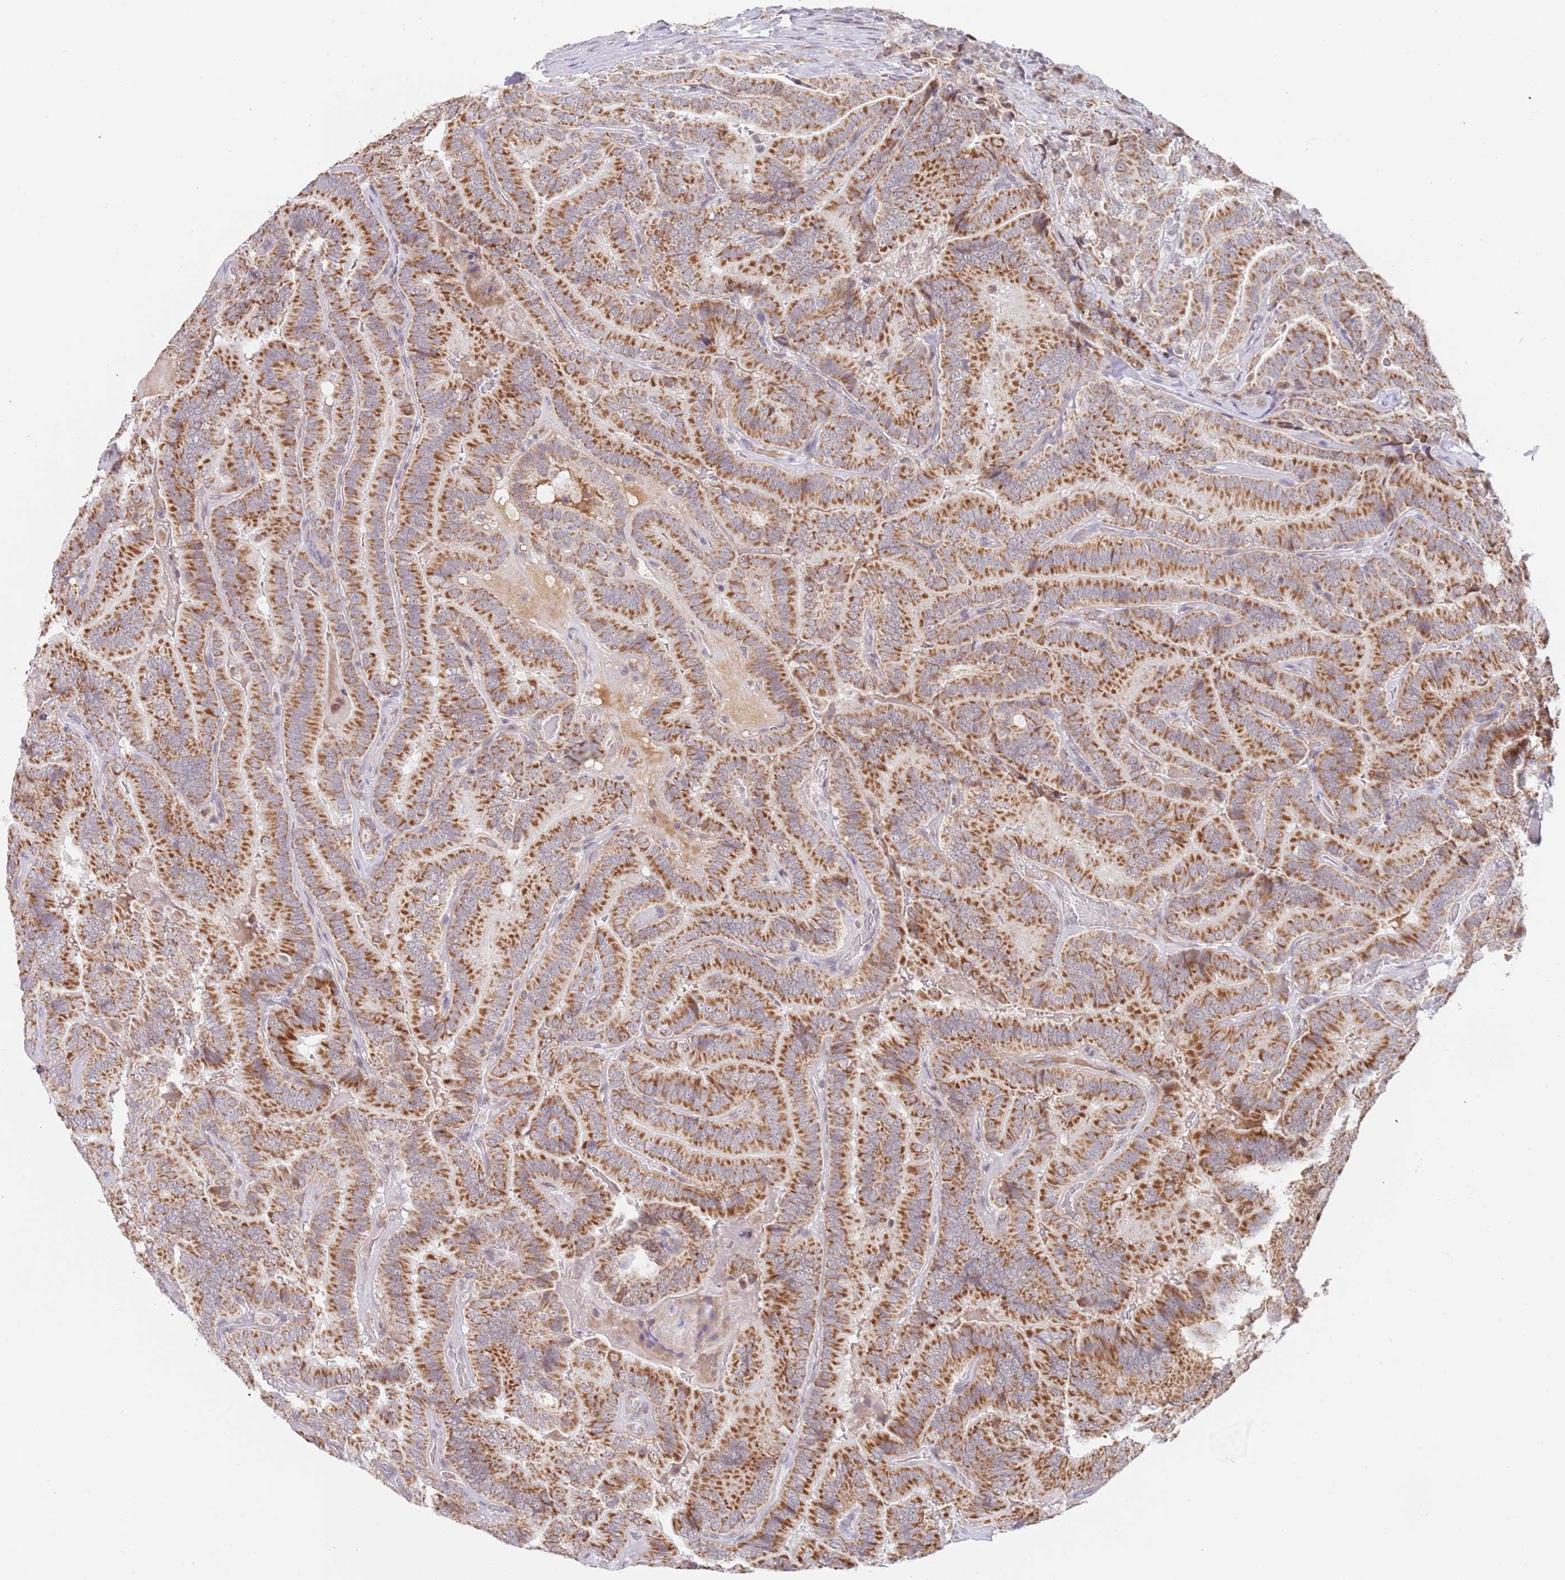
{"staining": {"intensity": "strong", "quantity": ">75%", "location": "cytoplasmic/membranous"}, "tissue": "thyroid cancer", "cell_type": "Tumor cells", "image_type": "cancer", "snomed": [{"axis": "morphology", "description": "Papillary adenocarcinoma, NOS"}, {"axis": "topography", "description": "Thyroid gland"}], "caption": "This is an image of immunohistochemistry staining of thyroid cancer (papillary adenocarcinoma), which shows strong expression in the cytoplasmic/membranous of tumor cells.", "gene": "TIMM13", "patient": {"sex": "male", "age": 61}}